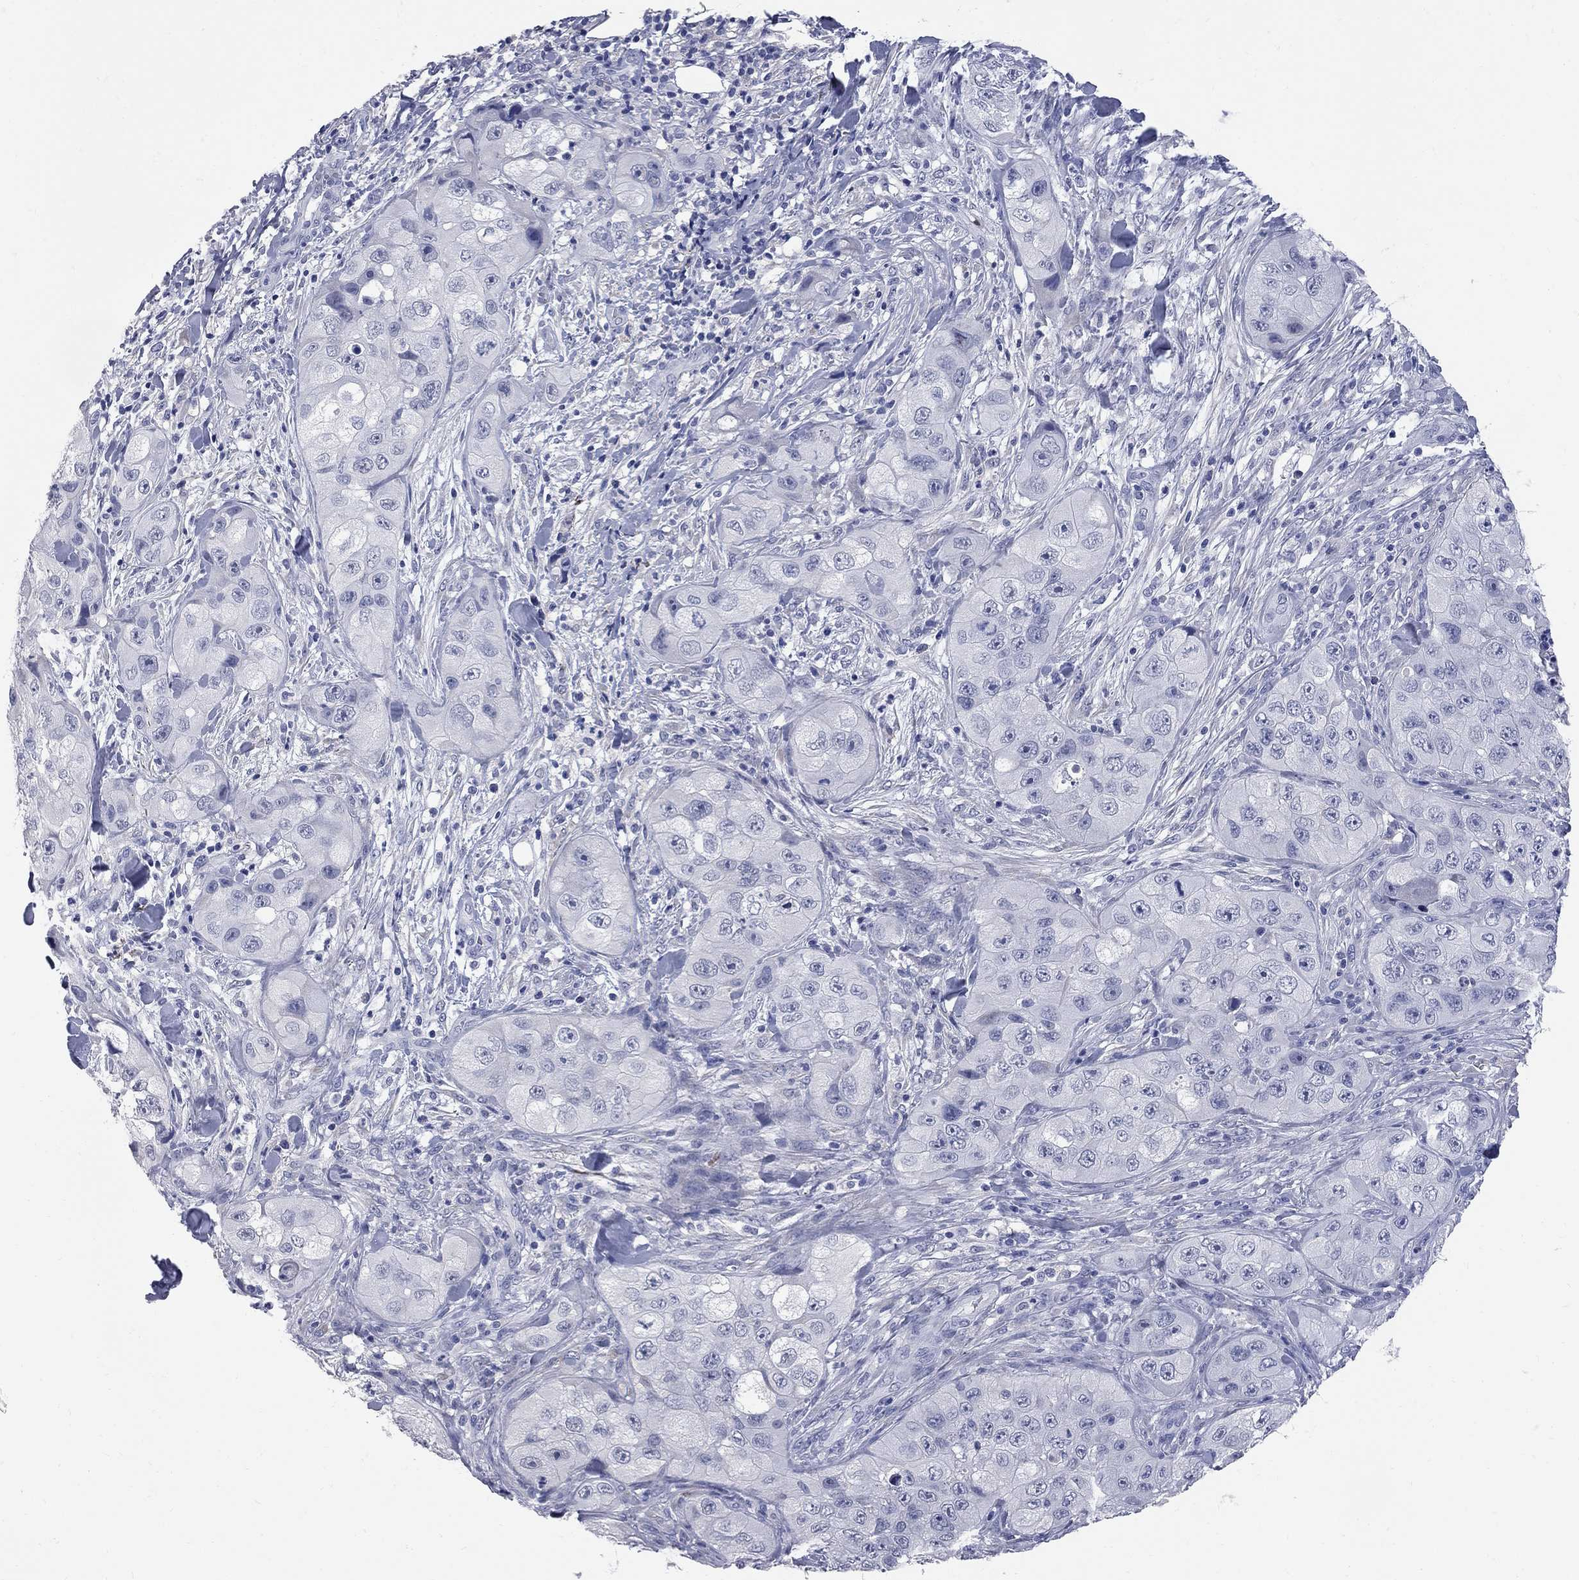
{"staining": {"intensity": "negative", "quantity": "none", "location": "none"}, "tissue": "skin cancer", "cell_type": "Tumor cells", "image_type": "cancer", "snomed": [{"axis": "morphology", "description": "Squamous cell carcinoma, NOS"}, {"axis": "topography", "description": "Skin"}, {"axis": "topography", "description": "Subcutis"}], "caption": "Tumor cells show no significant protein staining in skin squamous cell carcinoma.", "gene": "FAM221B", "patient": {"sex": "male", "age": 73}}